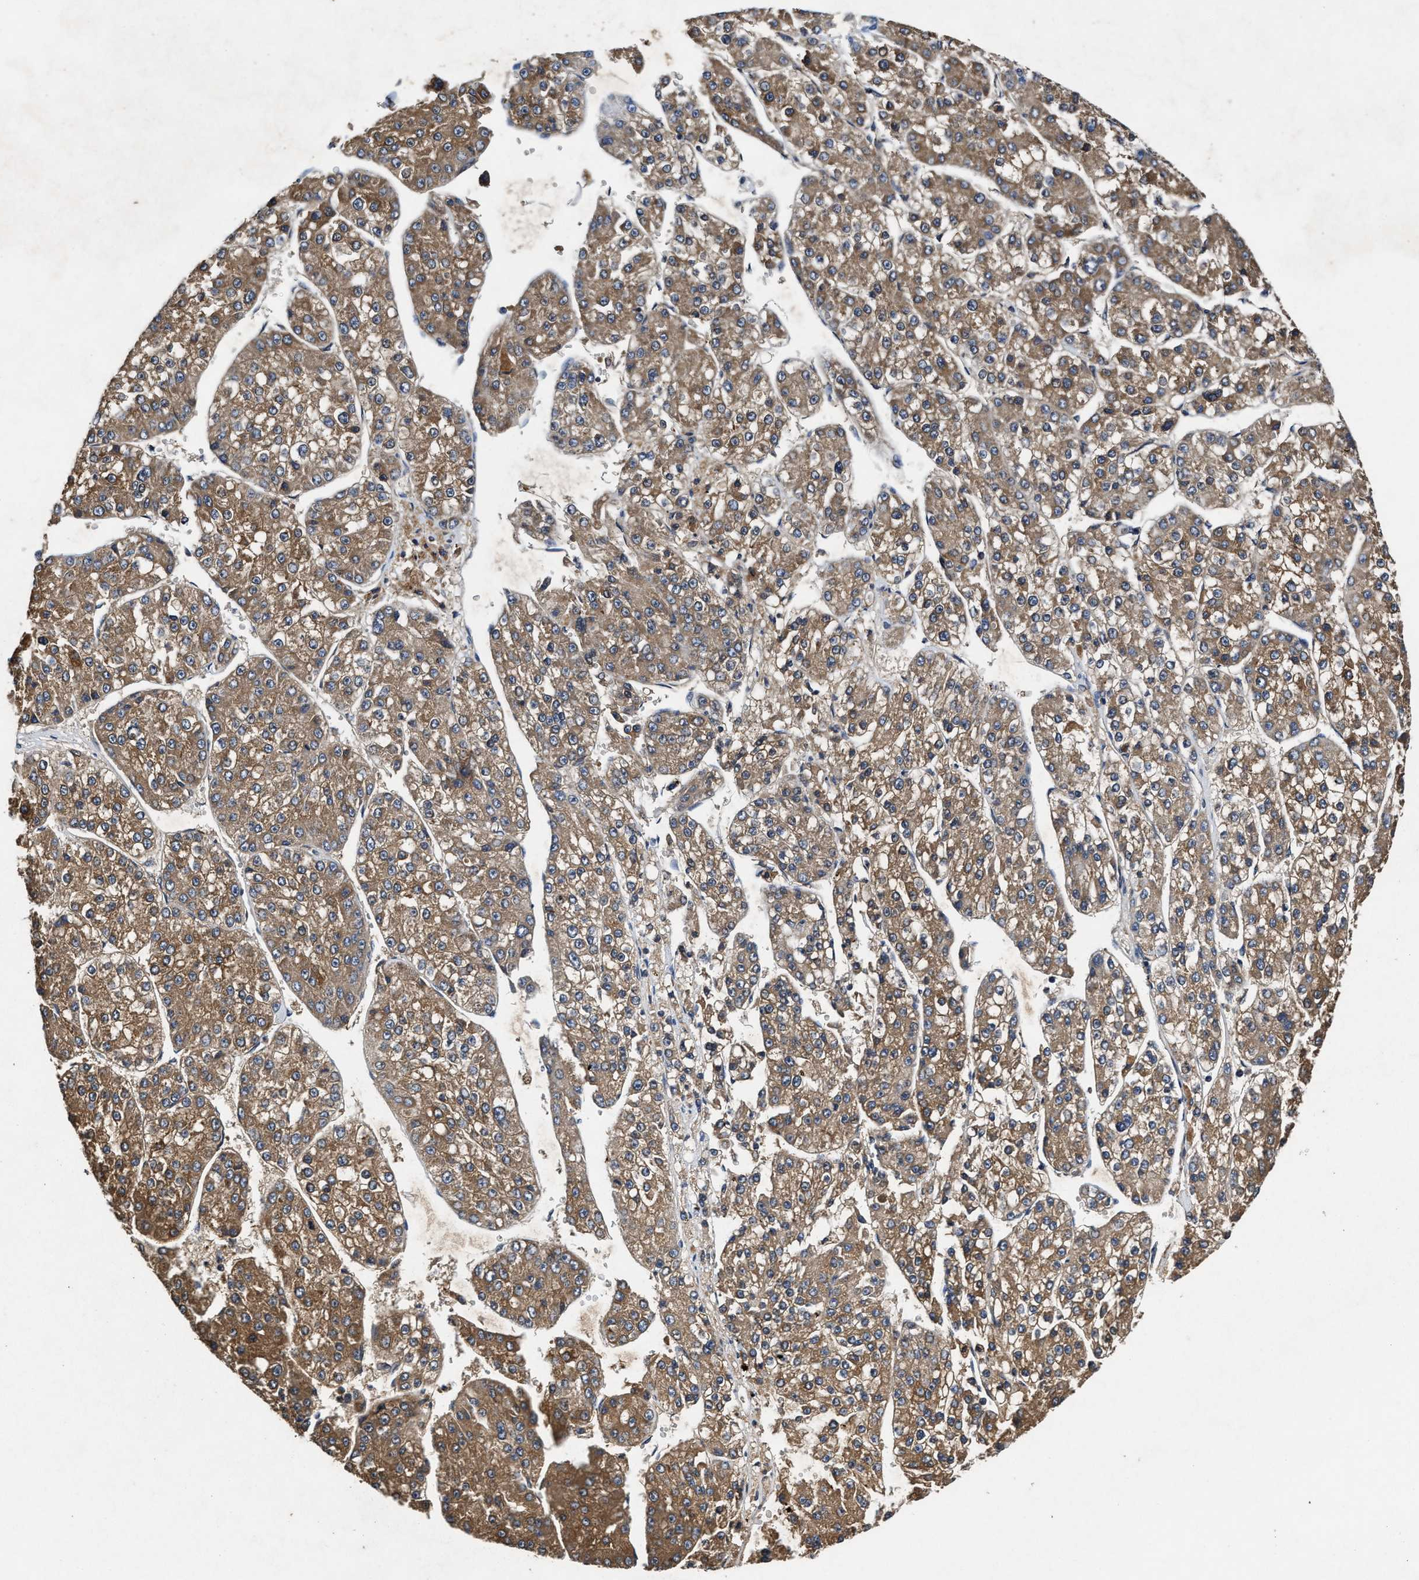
{"staining": {"intensity": "moderate", "quantity": ">75%", "location": "cytoplasmic/membranous"}, "tissue": "liver cancer", "cell_type": "Tumor cells", "image_type": "cancer", "snomed": [{"axis": "morphology", "description": "Carcinoma, Hepatocellular, NOS"}, {"axis": "topography", "description": "Liver"}], "caption": "The photomicrograph displays immunohistochemical staining of hepatocellular carcinoma (liver). There is moderate cytoplasmic/membranous expression is present in approximately >75% of tumor cells.", "gene": "EFNA4", "patient": {"sex": "female", "age": 73}}